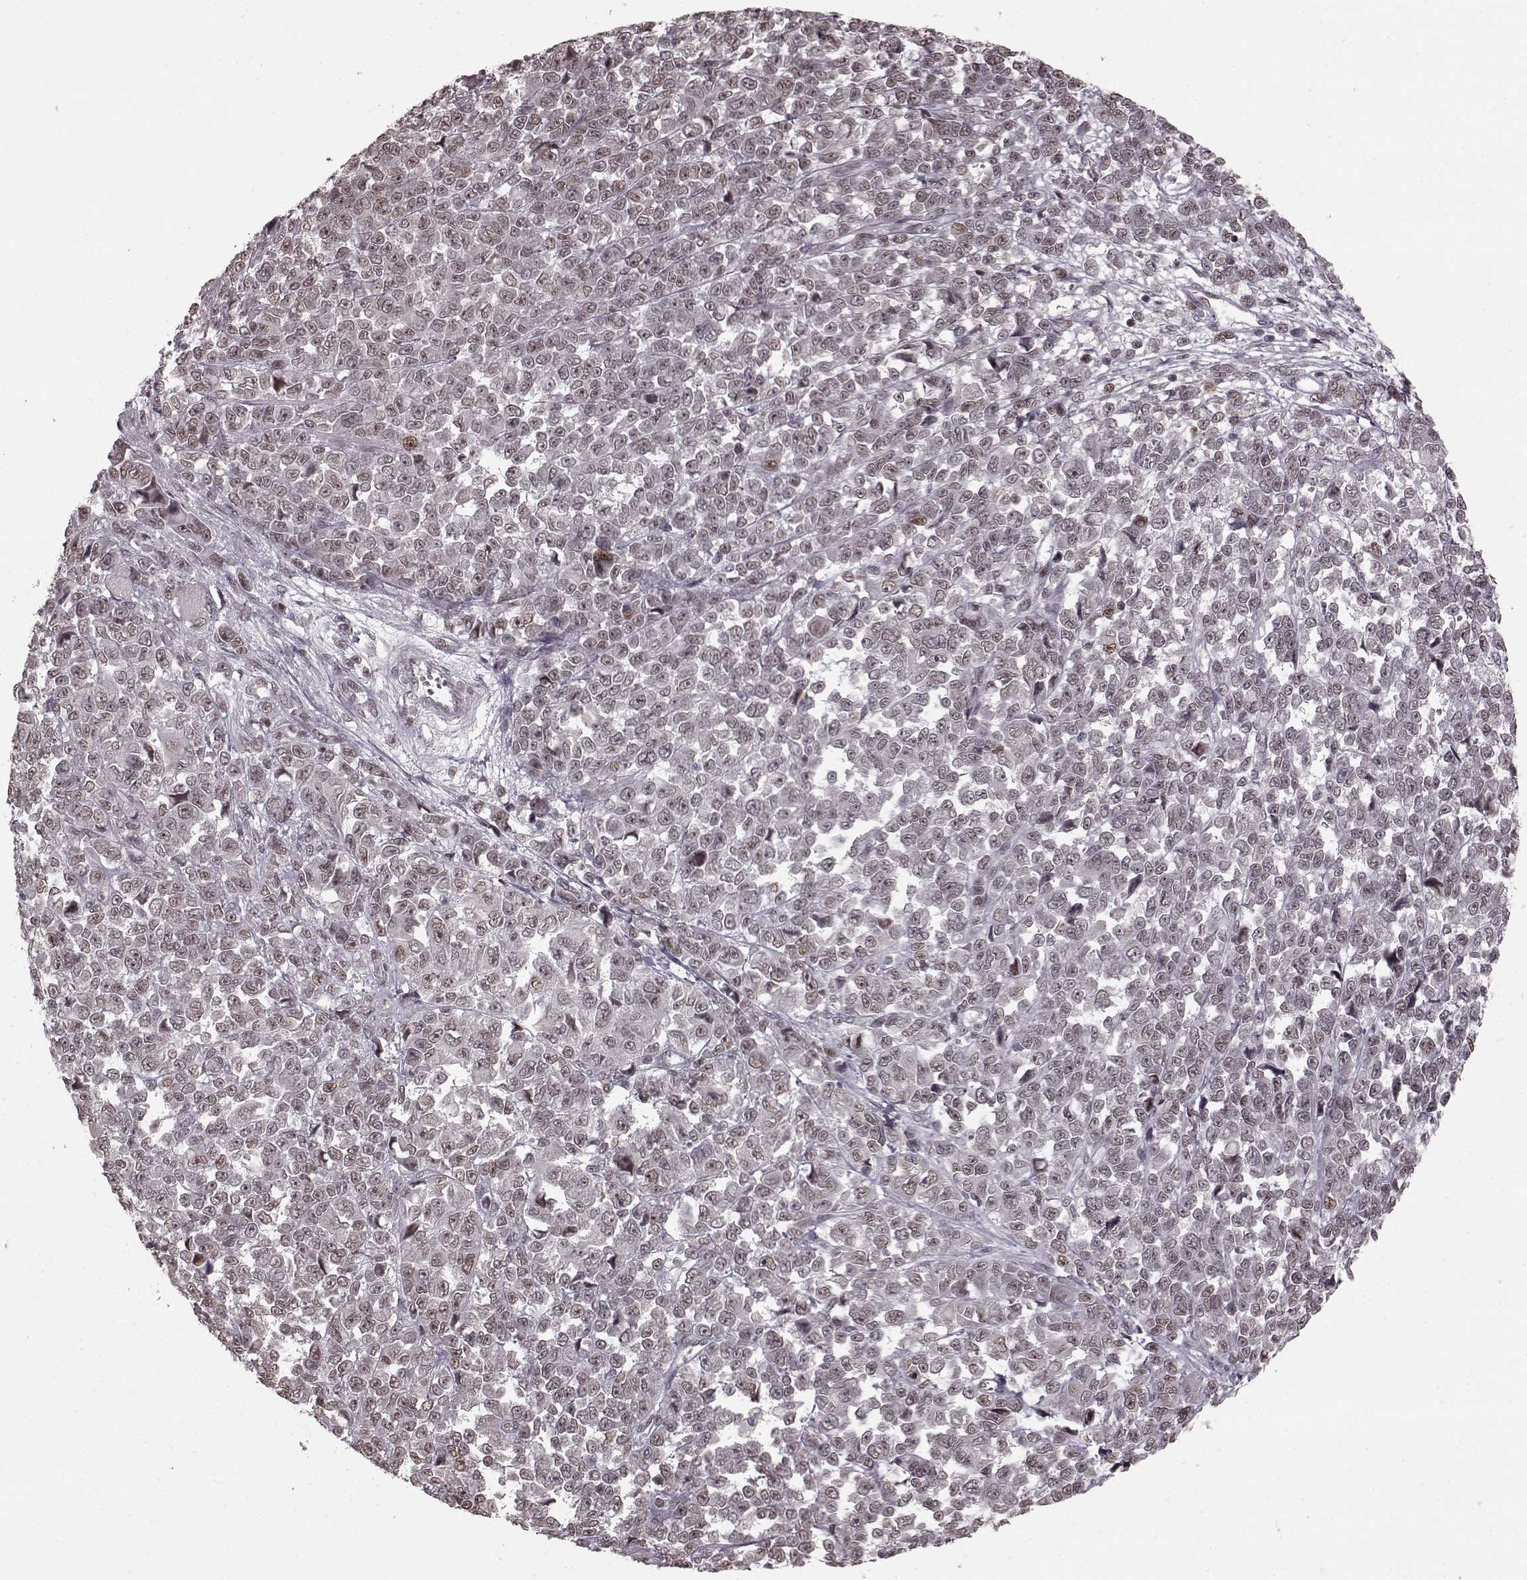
{"staining": {"intensity": "weak", "quantity": "<25%", "location": "nuclear"}, "tissue": "melanoma", "cell_type": "Tumor cells", "image_type": "cancer", "snomed": [{"axis": "morphology", "description": "Malignant melanoma, NOS"}, {"axis": "topography", "description": "Skin"}], "caption": "Immunohistochemistry image of neoplastic tissue: malignant melanoma stained with DAB (3,3'-diaminobenzidine) reveals no significant protein expression in tumor cells.", "gene": "NR2C1", "patient": {"sex": "female", "age": 95}}